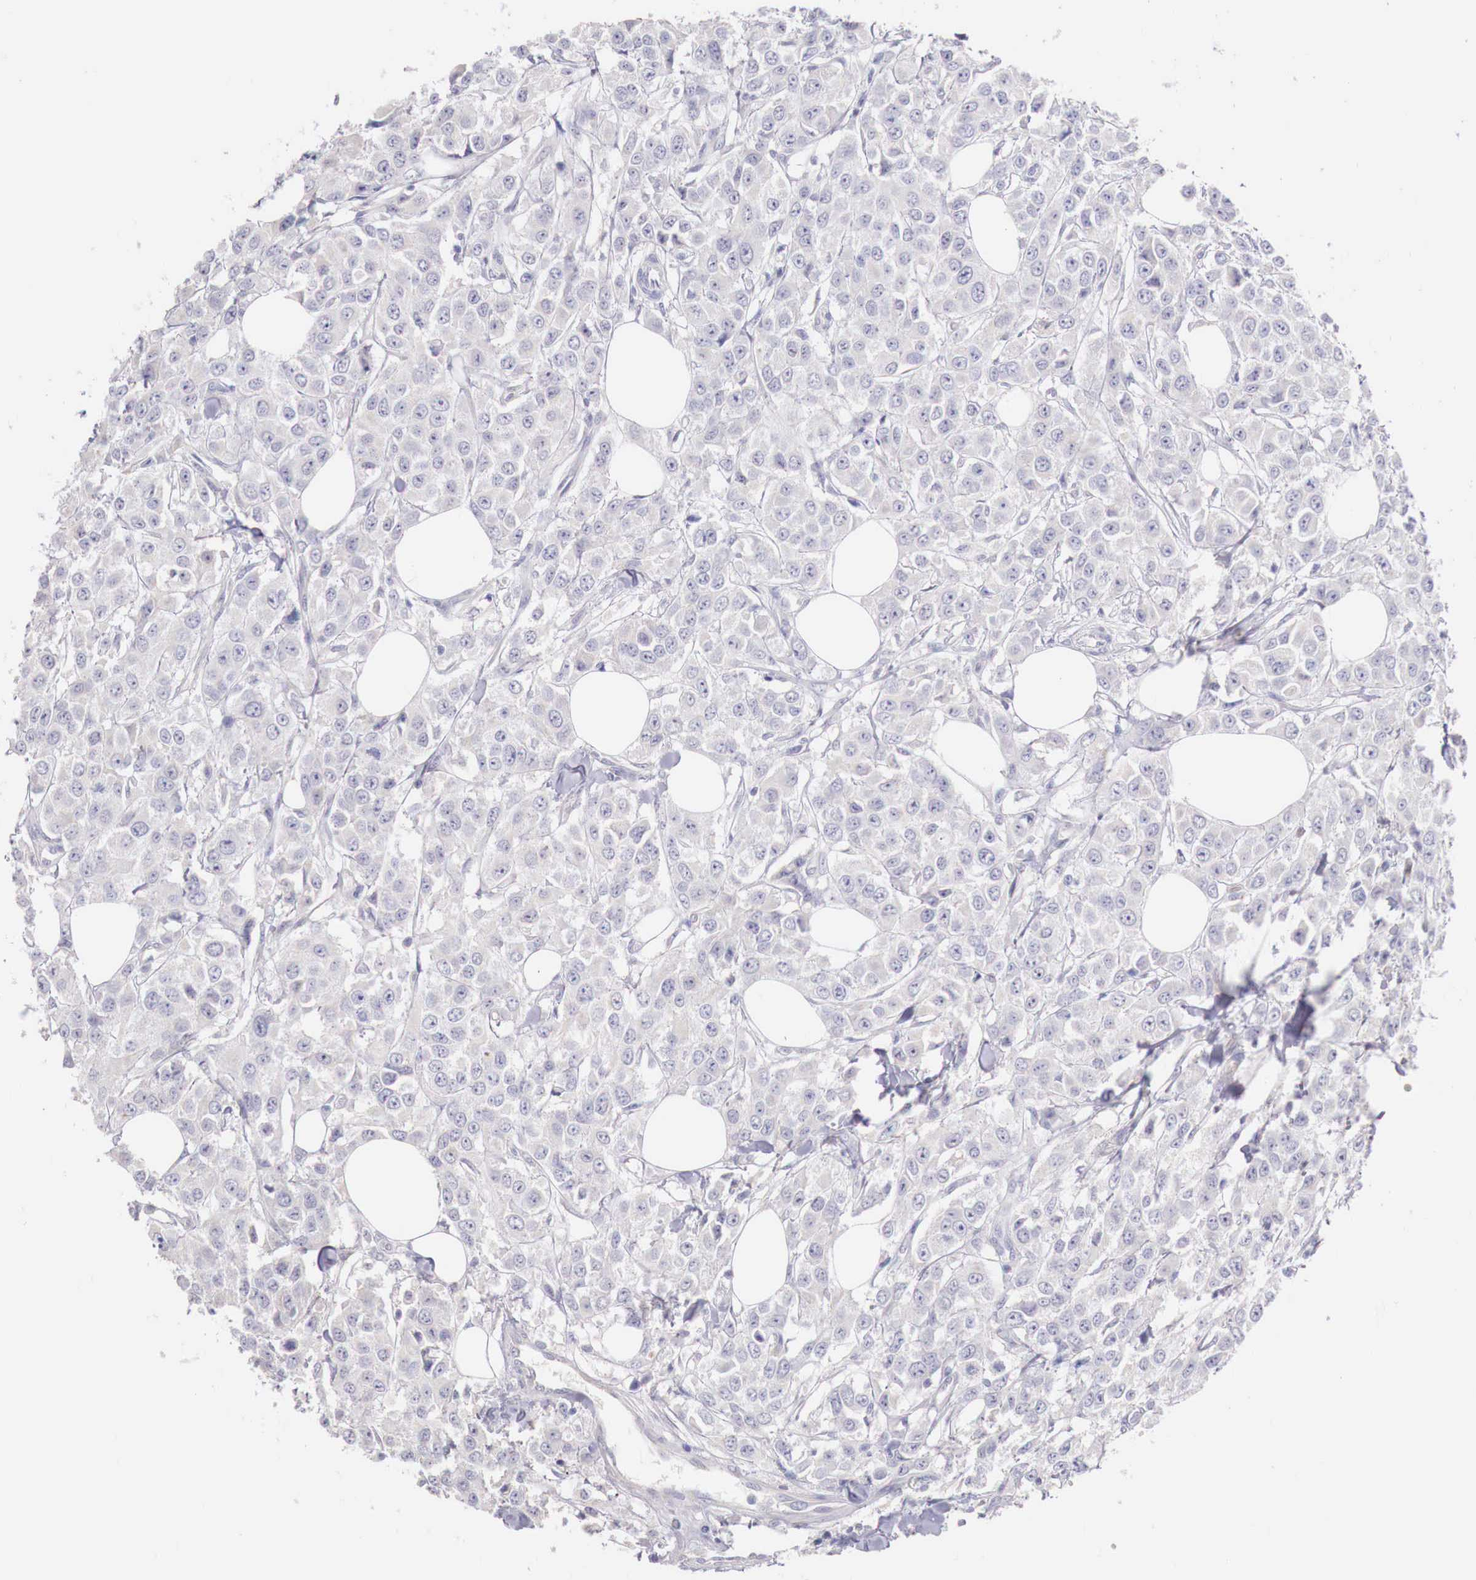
{"staining": {"intensity": "negative", "quantity": "none", "location": "none"}, "tissue": "breast cancer", "cell_type": "Tumor cells", "image_type": "cancer", "snomed": [{"axis": "morphology", "description": "Duct carcinoma"}, {"axis": "topography", "description": "Breast"}], "caption": "Immunohistochemistry image of neoplastic tissue: human intraductal carcinoma (breast) stained with DAB displays no significant protein staining in tumor cells.", "gene": "ITIH6", "patient": {"sex": "female", "age": 58}}